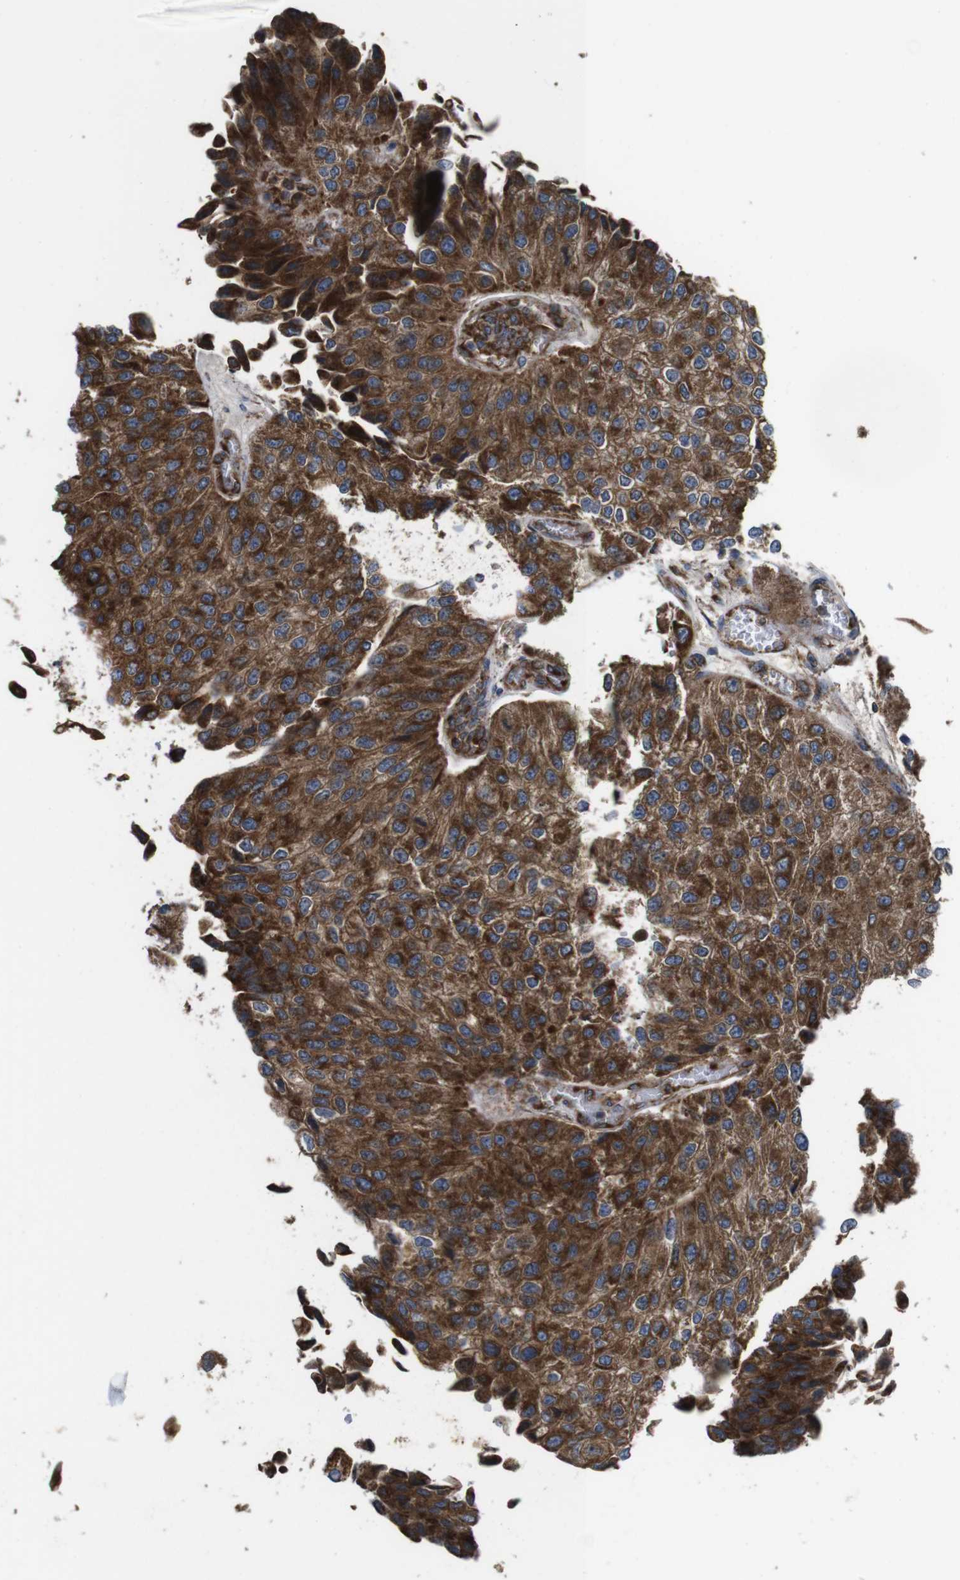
{"staining": {"intensity": "strong", "quantity": "25%-75%", "location": "cytoplasmic/membranous"}, "tissue": "urothelial cancer", "cell_type": "Tumor cells", "image_type": "cancer", "snomed": [{"axis": "morphology", "description": "Urothelial carcinoma, High grade"}, {"axis": "topography", "description": "Kidney"}, {"axis": "topography", "description": "Urinary bladder"}], "caption": "Brown immunohistochemical staining in human high-grade urothelial carcinoma reveals strong cytoplasmic/membranous staining in approximately 25%-75% of tumor cells. (DAB (3,3'-diaminobenzidine) IHC, brown staining for protein, blue staining for nuclei).", "gene": "HK1", "patient": {"sex": "male", "age": 77}}